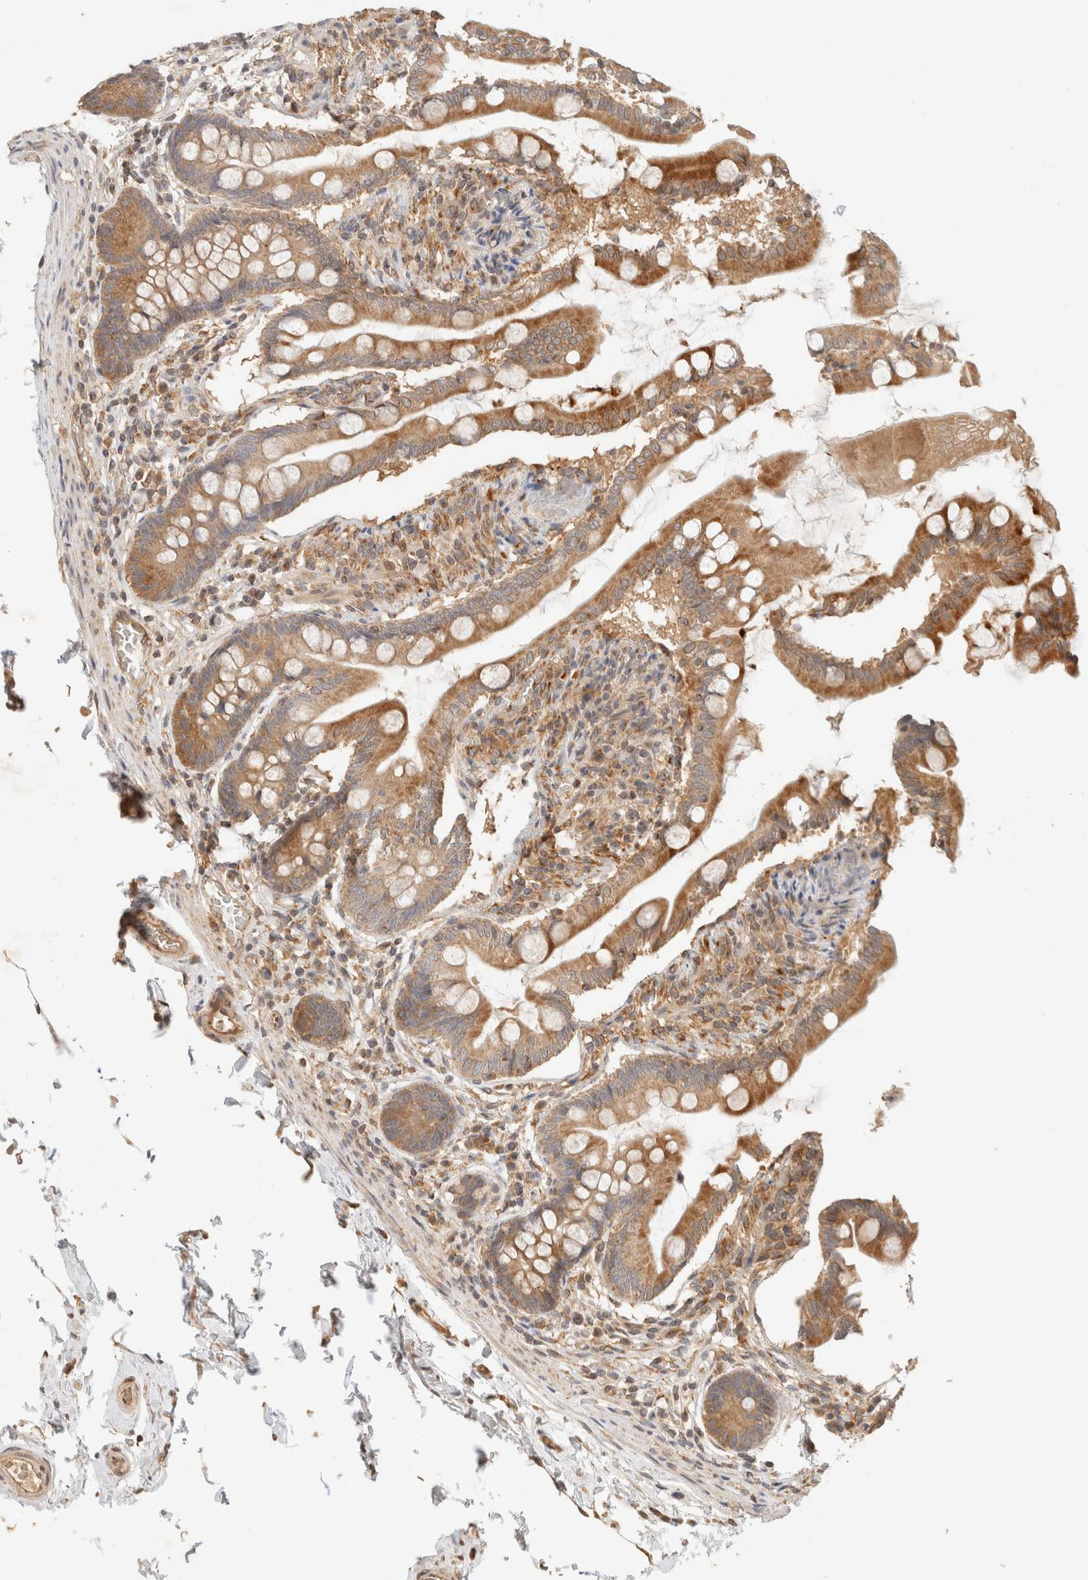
{"staining": {"intensity": "strong", "quantity": ">75%", "location": "cytoplasmic/membranous"}, "tissue": "small intestine", "cell_type": "Glandular cells", "image_type": "normal", "snomed": [{"axis": "morphology", "description": "Normal tissue, NOS"}, {"axis": "topography", "description": "Small intestine"}], "caption": "Small intestine stained for a protein demonstrates strong cytoplasmic/membranous positivity in glandular cells. The protein is shown in brown color, while the nuclei are stained blue.", "gene": "TACC1", "patient": {"sex": "female", "age": 56}}